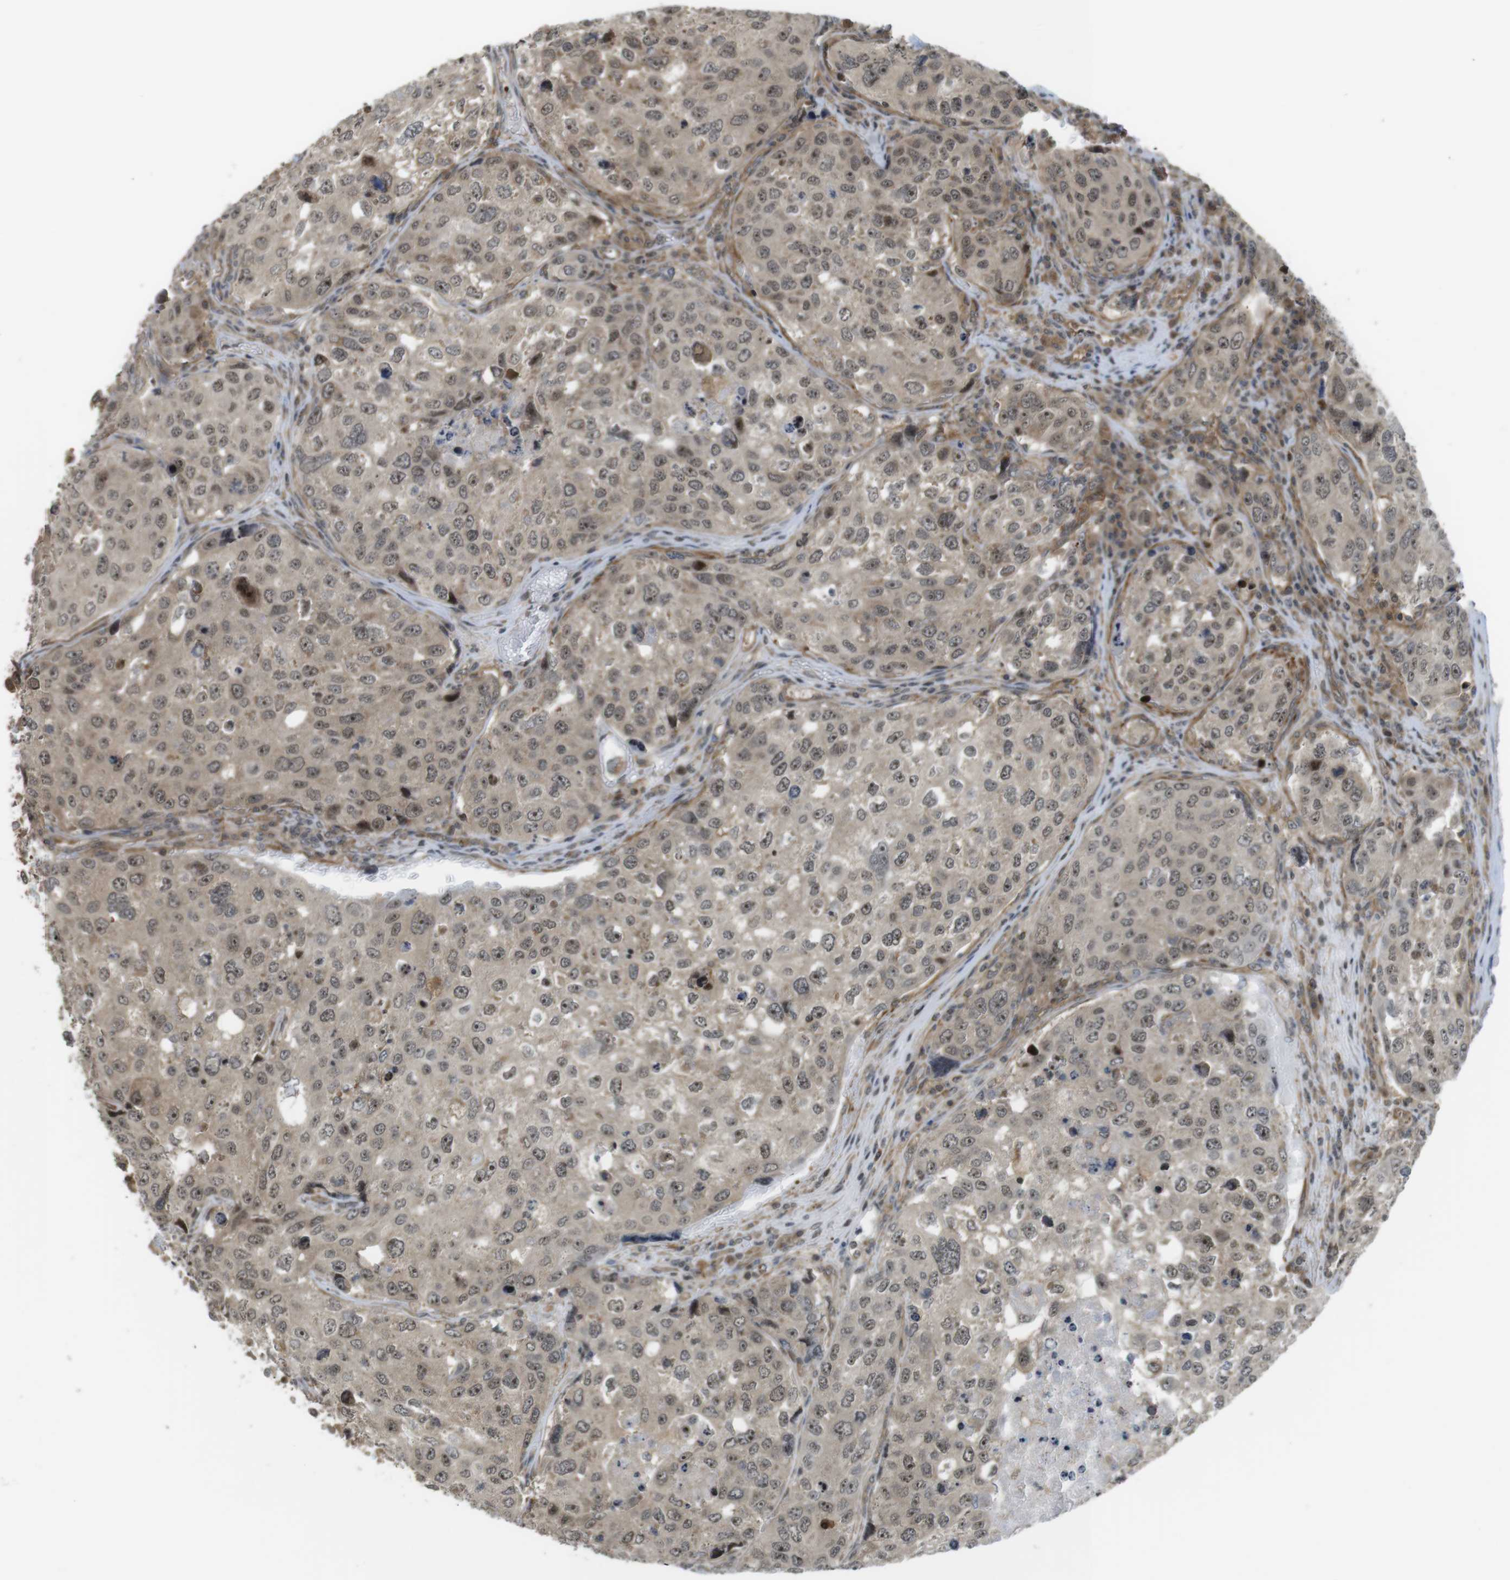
{"staining": {"intensity": "moderate", "quantity": "25%-75%", "location": "cytoplasmic/membranous,nuclear"}, "tissue": "urothelial cancer", "cell_type": "Tumor cells", "image_type": "cancer", "snomed": [{"axis": "morphology", "description": "Urothelial carcinoma, High grade"}, {"axis": "topography", "description": "Lymph node"}, {"axis": "topography", "description": "Urinary bladder"}], "caption": "The photomicrograph shows a brown stain indicating the presence of a protein in the cytoplasmic/membranous and nuclear of tumor cells in urothelial cancer.", "gene": "CC2D1A", "patient": {"sex": "male", "age": 51}}